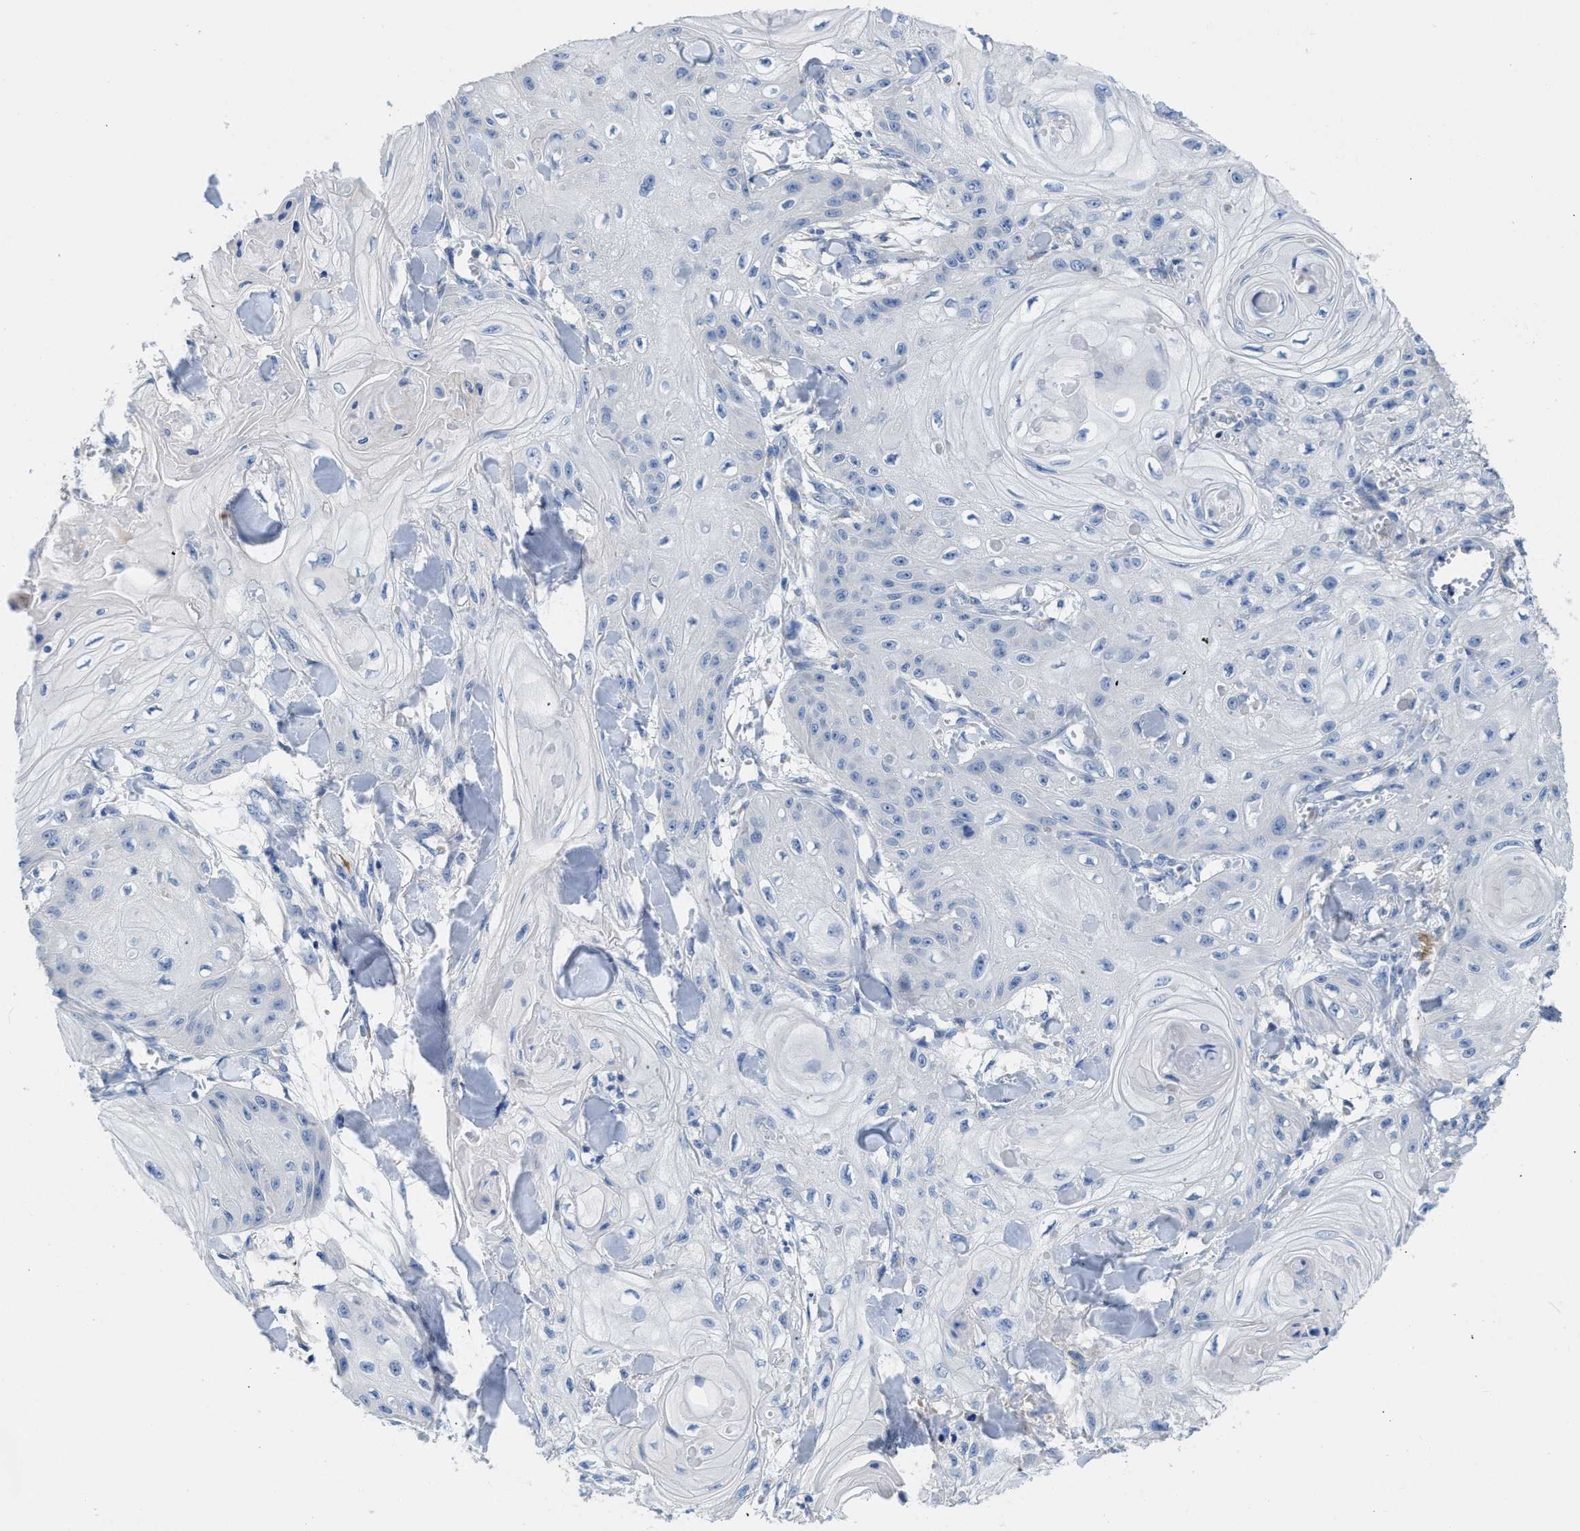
{"staining": {"intensity": "negative", "quantity": "none", "location": "none"}, "tissue": "skin cancer", "cell_type": "Tumor cells", "image_type": "cancer", "snomed": [{"axis": "morphology", "description": "Squamous cell carcinoma, NOS"}, {"axis": "topography", "description": "Skin"}], "caption": "Immunohistochemical staining of skin cancer (squamous cell carcinoma) exhibits no significant positivity in tumor cells.", "gene": "C1S", "patient": {"sex": "male", "age": 74}}